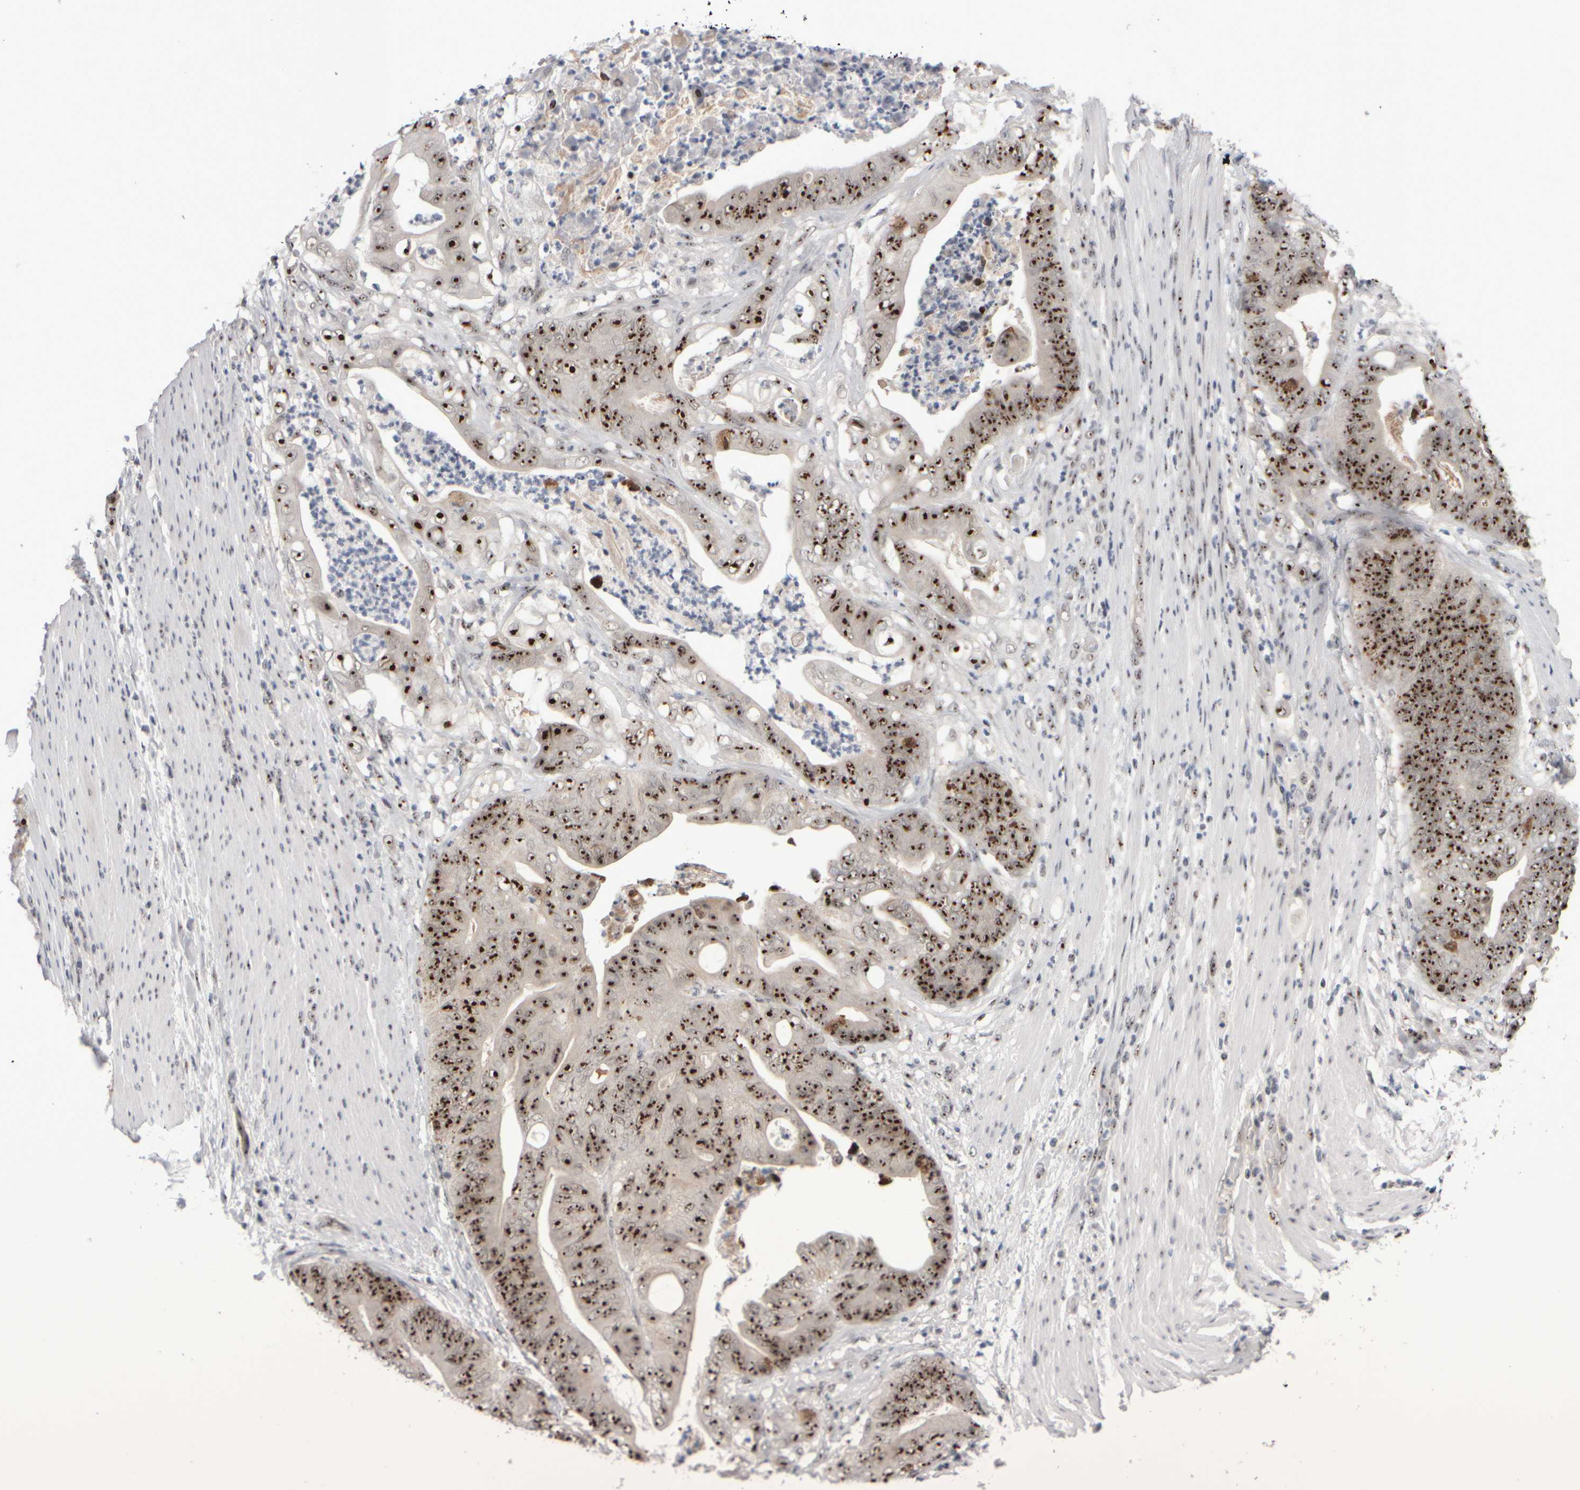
{"staining": {"intensity": "strong", "quantity": ">75%", "location": "nuclear"}, "tissue": "stomach cancer", "cell_type": "Tumor cells", "image_type": "cancer", "snomed": [{"axis": "morphology", "description": "Adenocarcinoma, NOS"}, {"axis": "topography", "description": "Stomach"}], "caption": "Immunohistochemical staining of human stomach adenocarcinoma exhibits high levels of strong nuclear protein expression in approximately >75% of tumor cells. Using DAB (brown) and hematoxylin (blue) stains, captured at high magnification using brightfield microscopy.", "gene": "SURF6", "patient": {"sex": "female", "age": 73}}